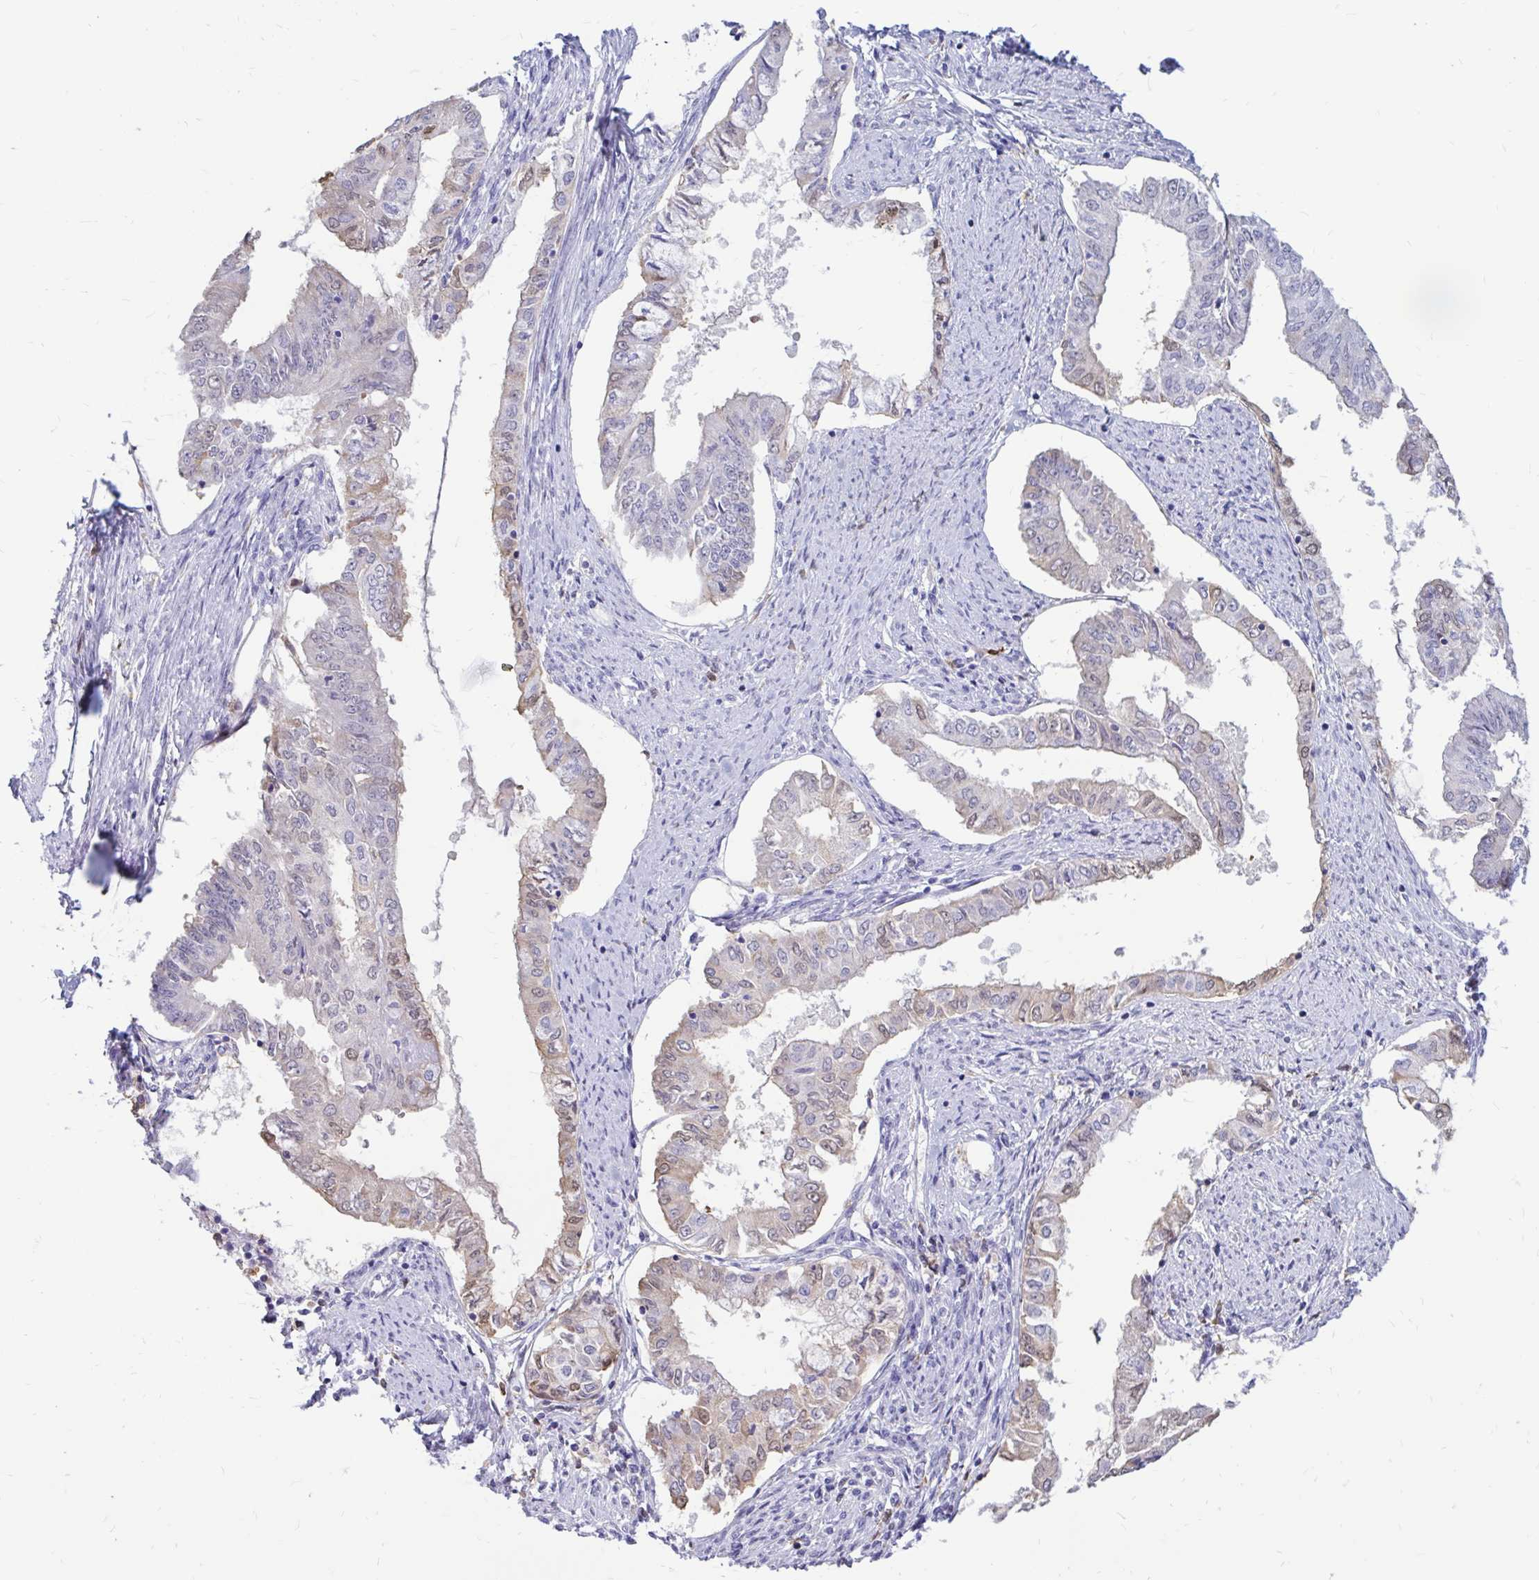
{"staining": {"intensity": "weak", "quantity": "<25%", "location": "cytoplasmic/membranous,nuclear"}, "tissue": "endometrial cancer", "cell_type": "Tumor cells", "image_type": "cancer", "snomed": [{"axis": "morphology", "description": "Adenocarcinoma, NOS"}, {"axis": "topography", "description": "Endometrium"}], "caption": "This is an immunohistochemistry (IHC) photomicrograph of endometrial cancer. There is no positivity in tumor cells.", "gene": "IGSF5", "patient": {"sex": "female", "age": 76}}